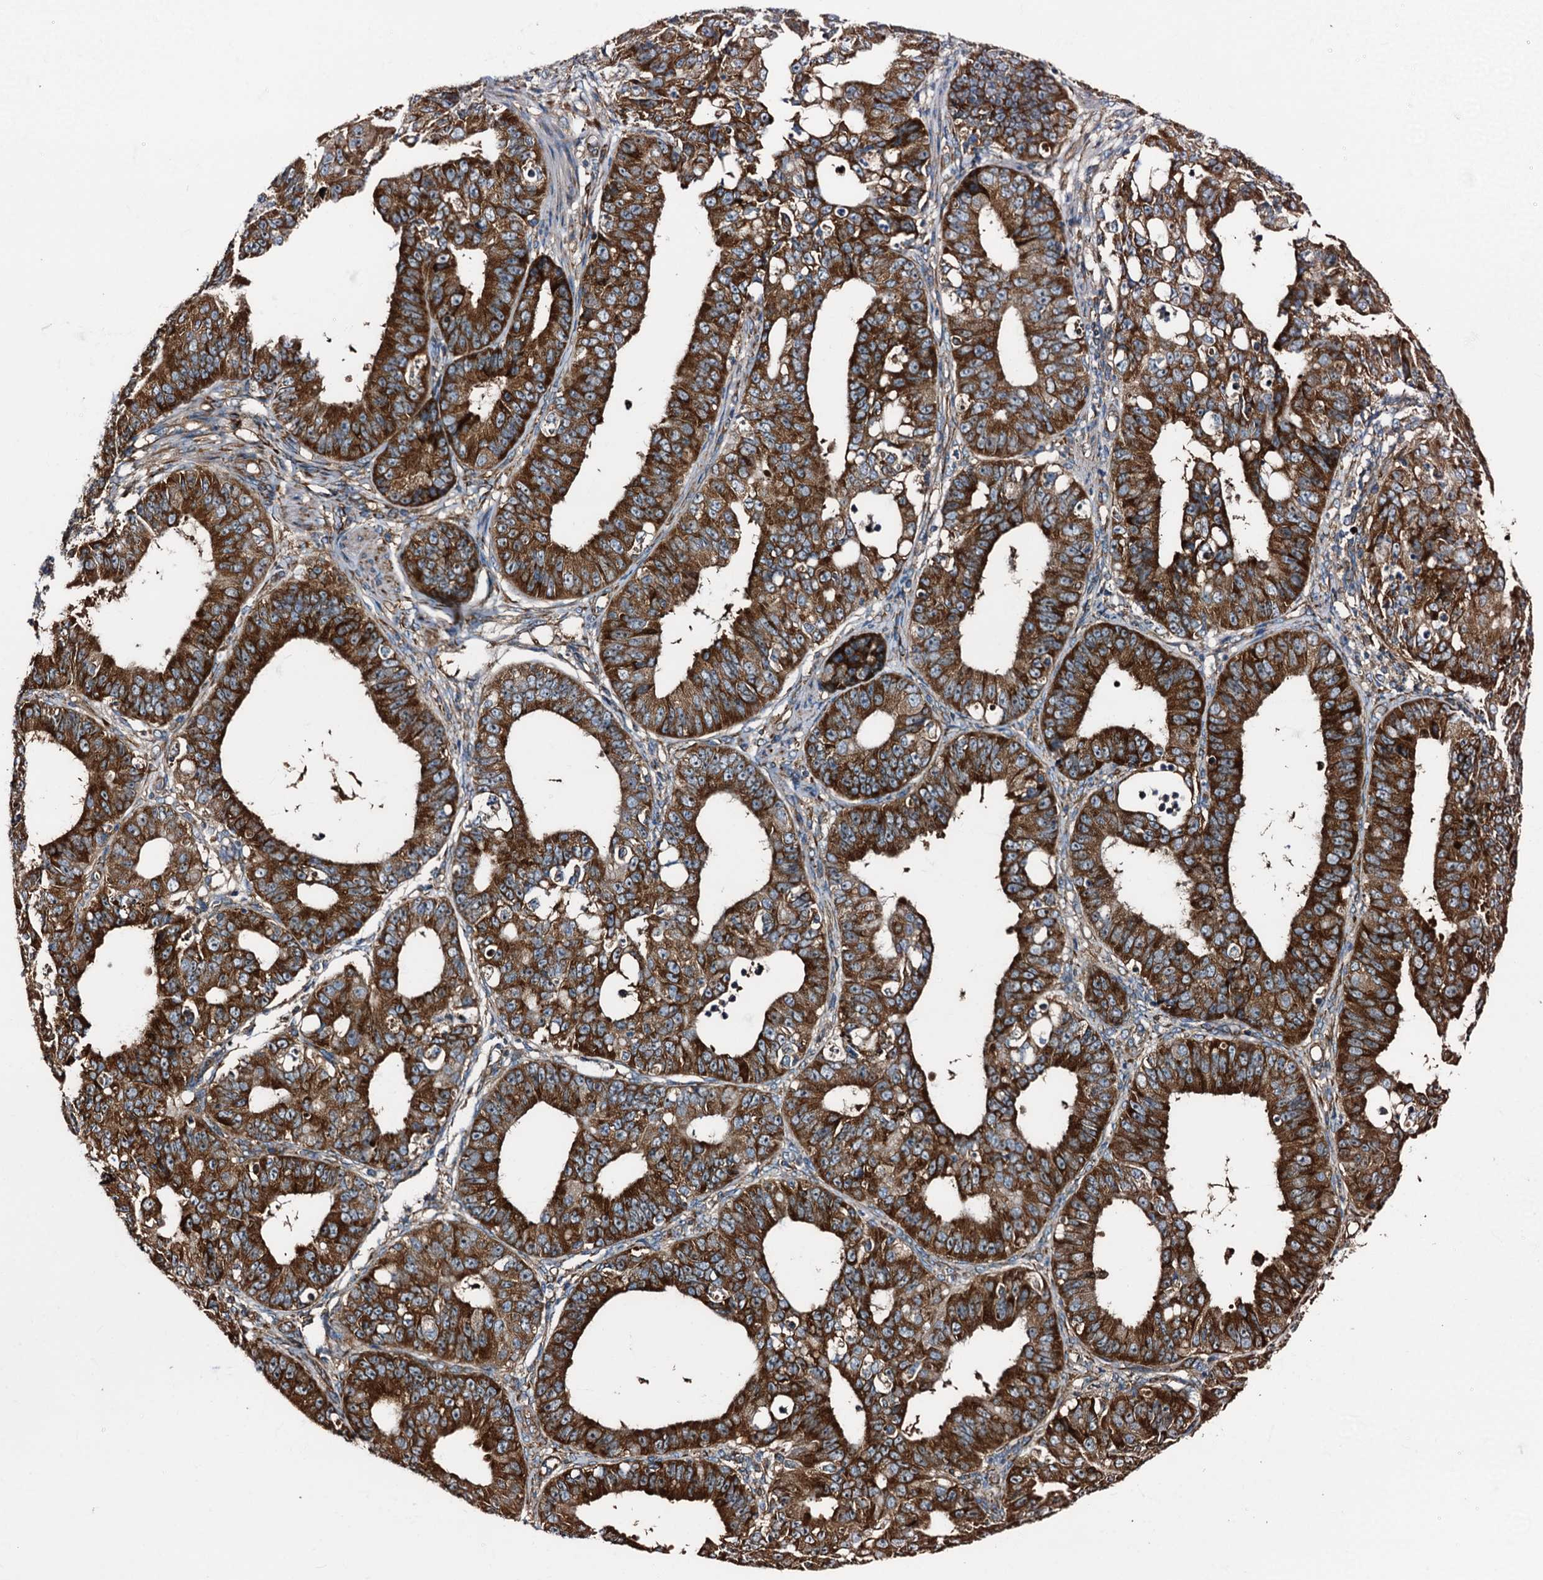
{"staining": {"intensity": "strong", "quantity": ">75%", "location": "cytoplasmic/membranous"}, "tissue": "ovarian cancer", "cell_type": "Tumor cells", "image_type": "cancer", "snomed": [{"axis": "morphology", "description": "Carcinoma, endometroid"}, {"axis": "topography", "description": "Appendix"}, {"axis": "topography", "description": "Ovary"}], "caption": "Tumor cells show high levels of strong cytoplasmic/membranous expression in about >75% of cells in human ovarian cancer (endometroid carcinoma). (DAB (3,3'-diaminobenzidine) IHC, brown staining for protein, blue staining for nuclei).", "gene": "ATP2C1", "patient": {"sex": "female", "age": 42}}